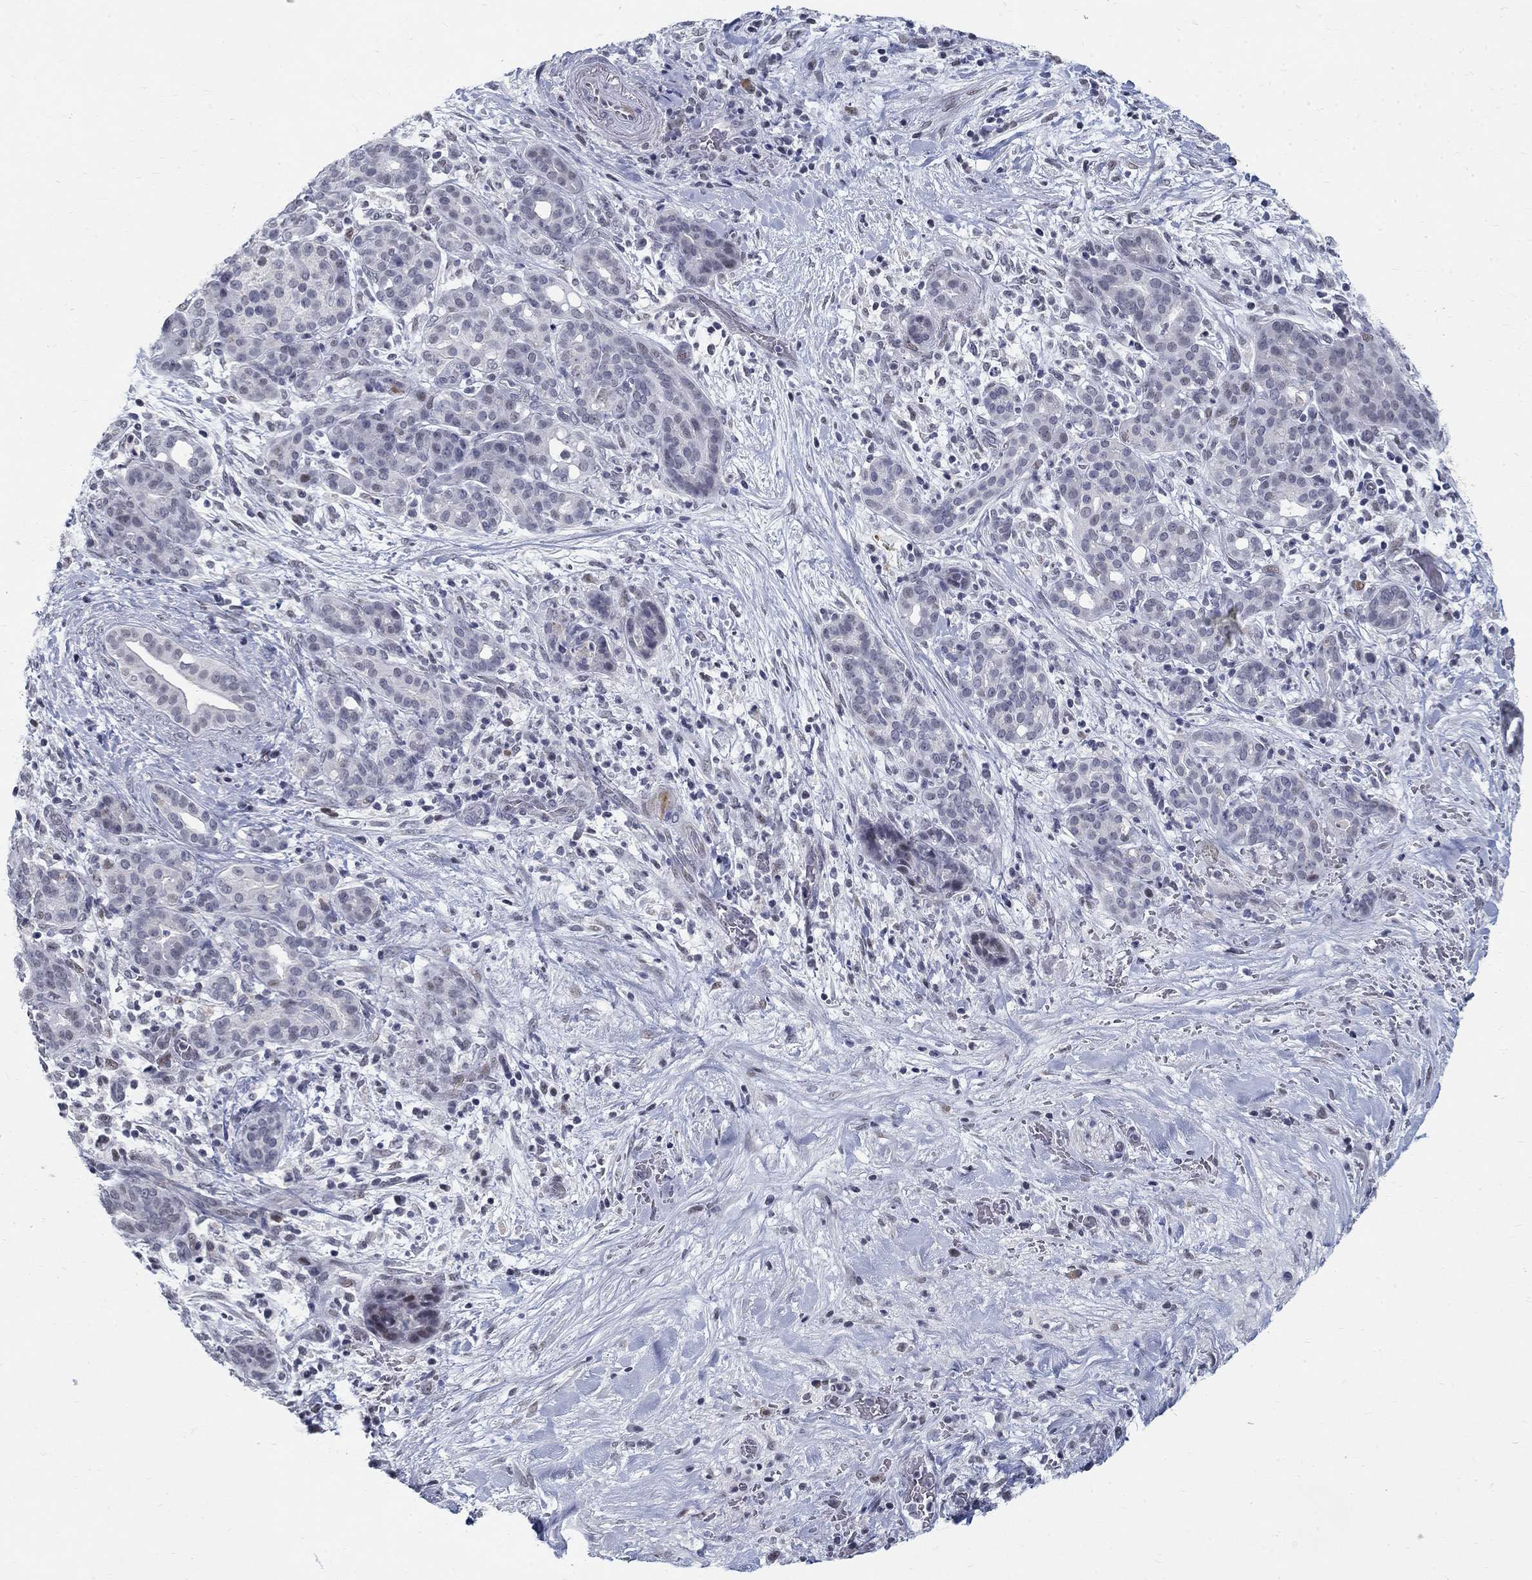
{"staining": {"intensity": "weak", "quantity": "<25%", "location": "nuclear"}, "tissue": "pancreatic cancer", "cell_type": "Tumor cells", "image_type": "cancer", "snomed": [{"axis": "morphology", "description": "Adenocarcinoma, NOS"}, {"axis": "topography", "description": "Pancreas"}], "caption": "IHC of human adenocarcinoma (pancreatic) exhibits no expression in tumor cells.", "gene": "BHLHE22", "patient": {"sex": "male", "age": 44}}